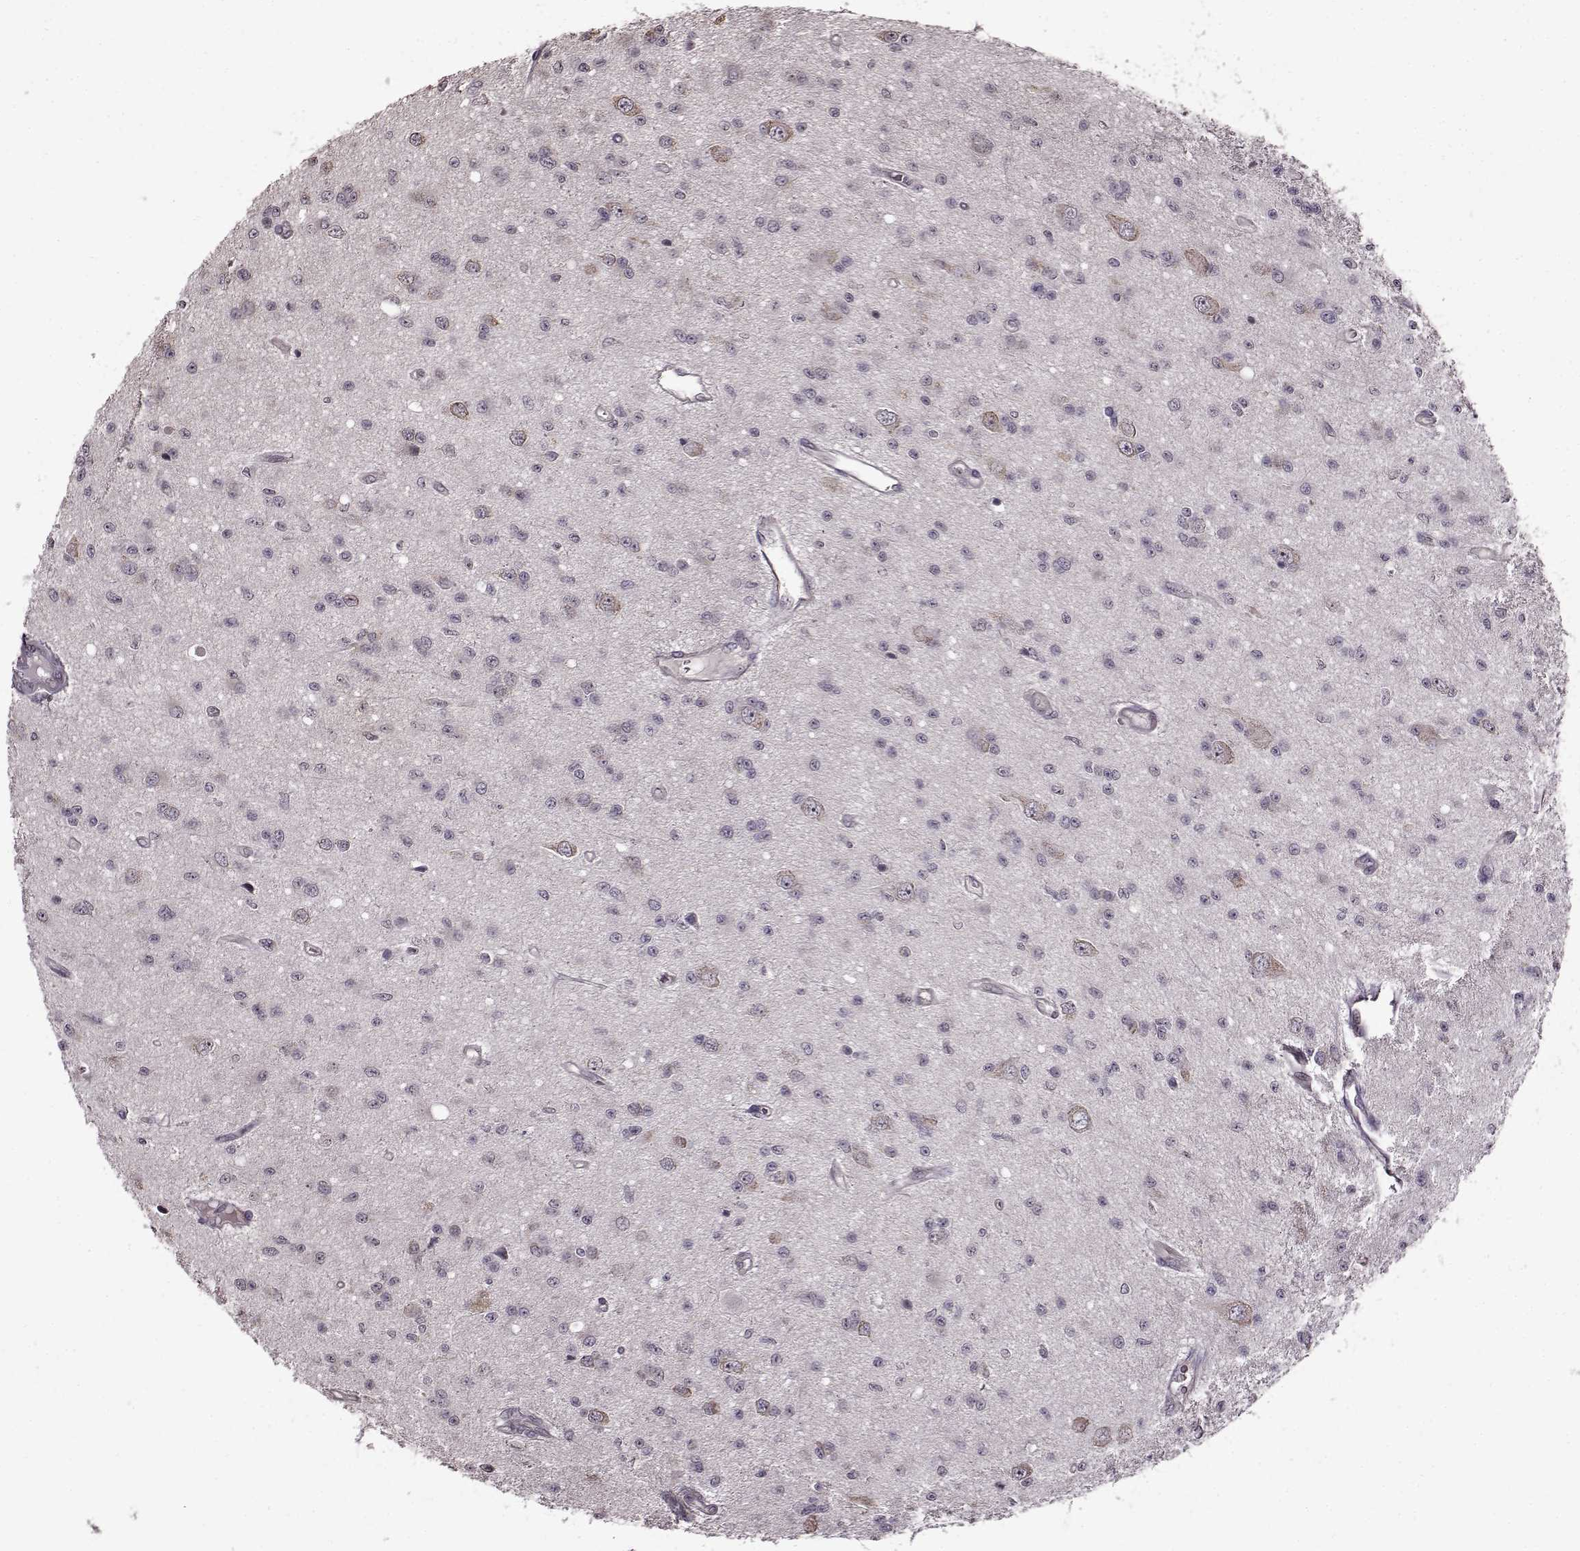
{"staining": {"intensity": "negative", "quantity": "none", "location": "none"}, "tissue": "glioma", "cell_type": "Tumor cells", "image_type": "cancer", "snomed": [{"axis": "morphology", "description": "Glioma, malignant, Low grade"}, {"axis": "topography", "description": "Brain"}], "caption": "The immunohistochemistry micrograph has no significant positivity in tumor cells of glioma tissue.", "gene": "FSHB", "patient": {"sex": "female", "age": 45}}